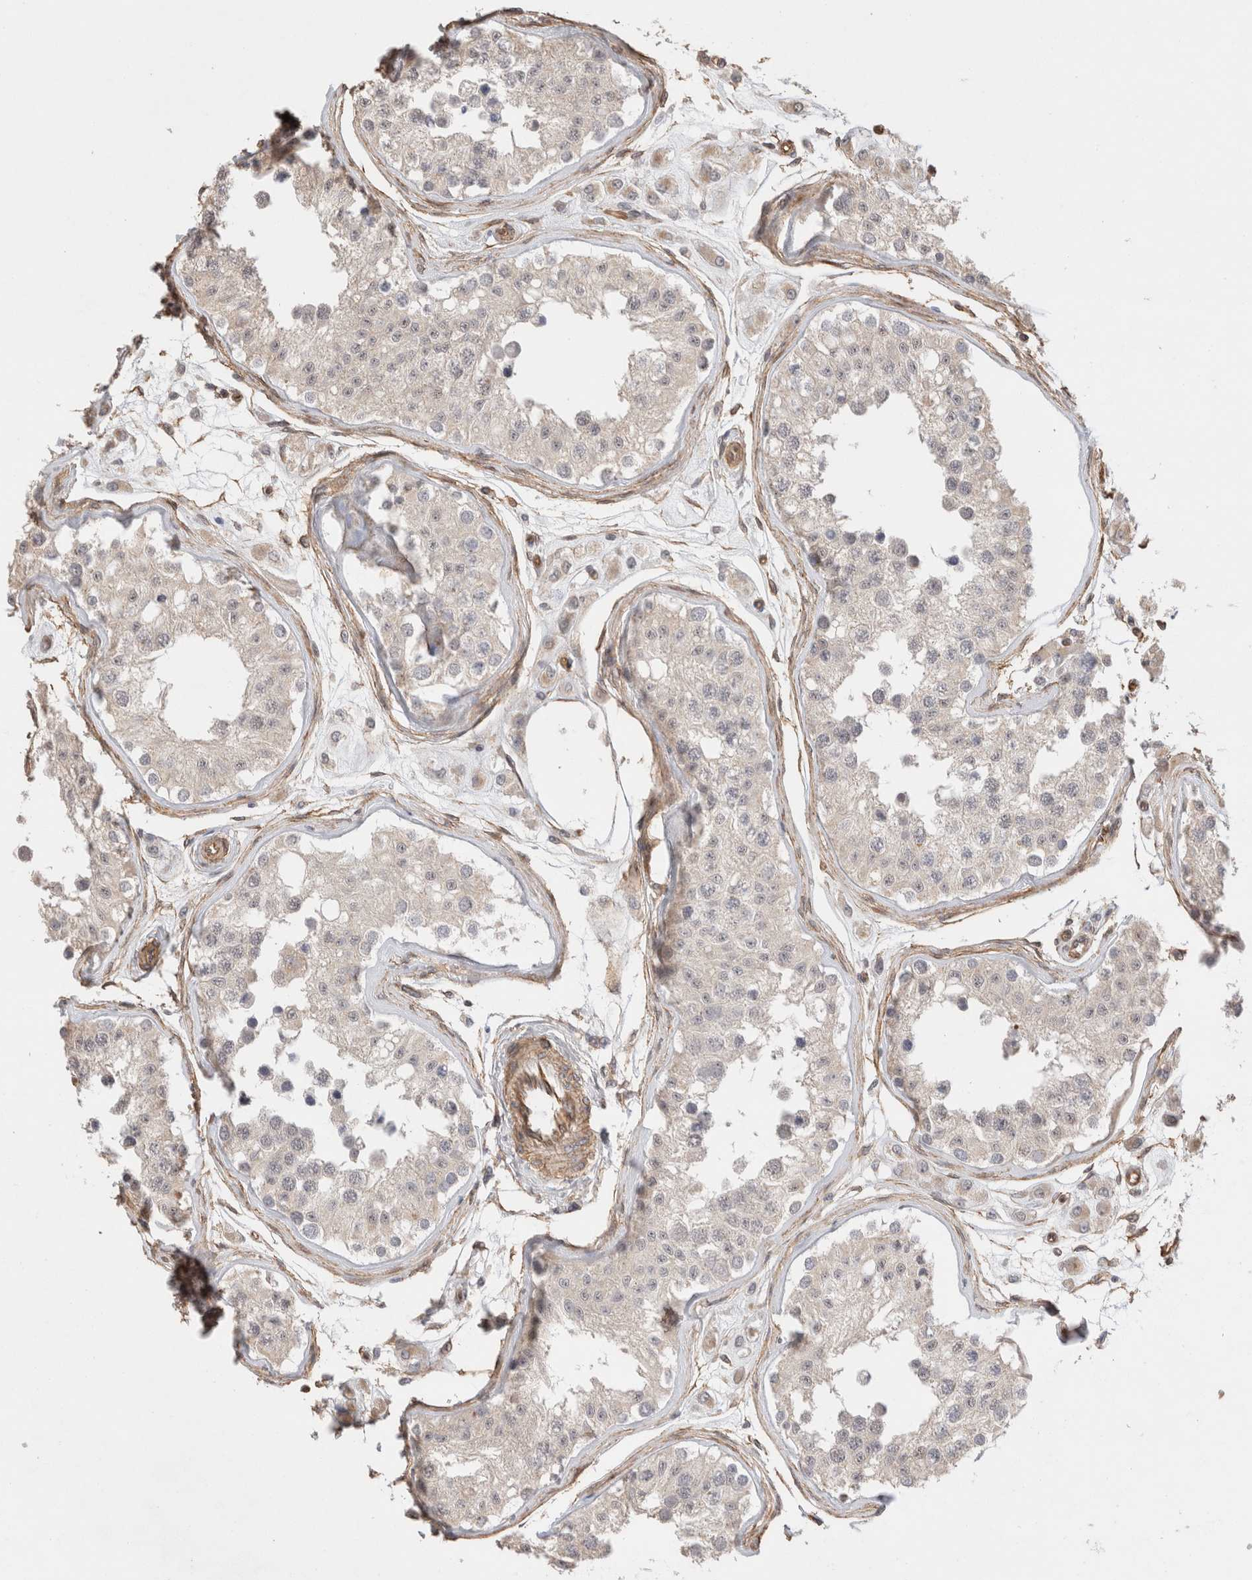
{"staining": {"intensity": "weak", "quantity": "25%-75%", "location": "nuclear"}, "tissue": "testis", "cell_type": "Cells in seminiferous ducts", "image_type": "normal", "snomed": [{"axis": "morphology", "description": "Normal tissue, NOS"}, {"axis": "morphology", "description": "Adenocarcinoma, metastatic, NOS"}, {"axis": "topography", "description": "Testis"}], "caption": "High-magnification brightfield microscopy of benign testis stained with DAB (brown) and counterstained with hematoxylin (blue). cells in seminiferous ducts exhibit weak nuclear positivity is appreciated in about25%-75% of cells.", "gene": "CAAP1", "patient": {"sex": "male", "age": 26}}